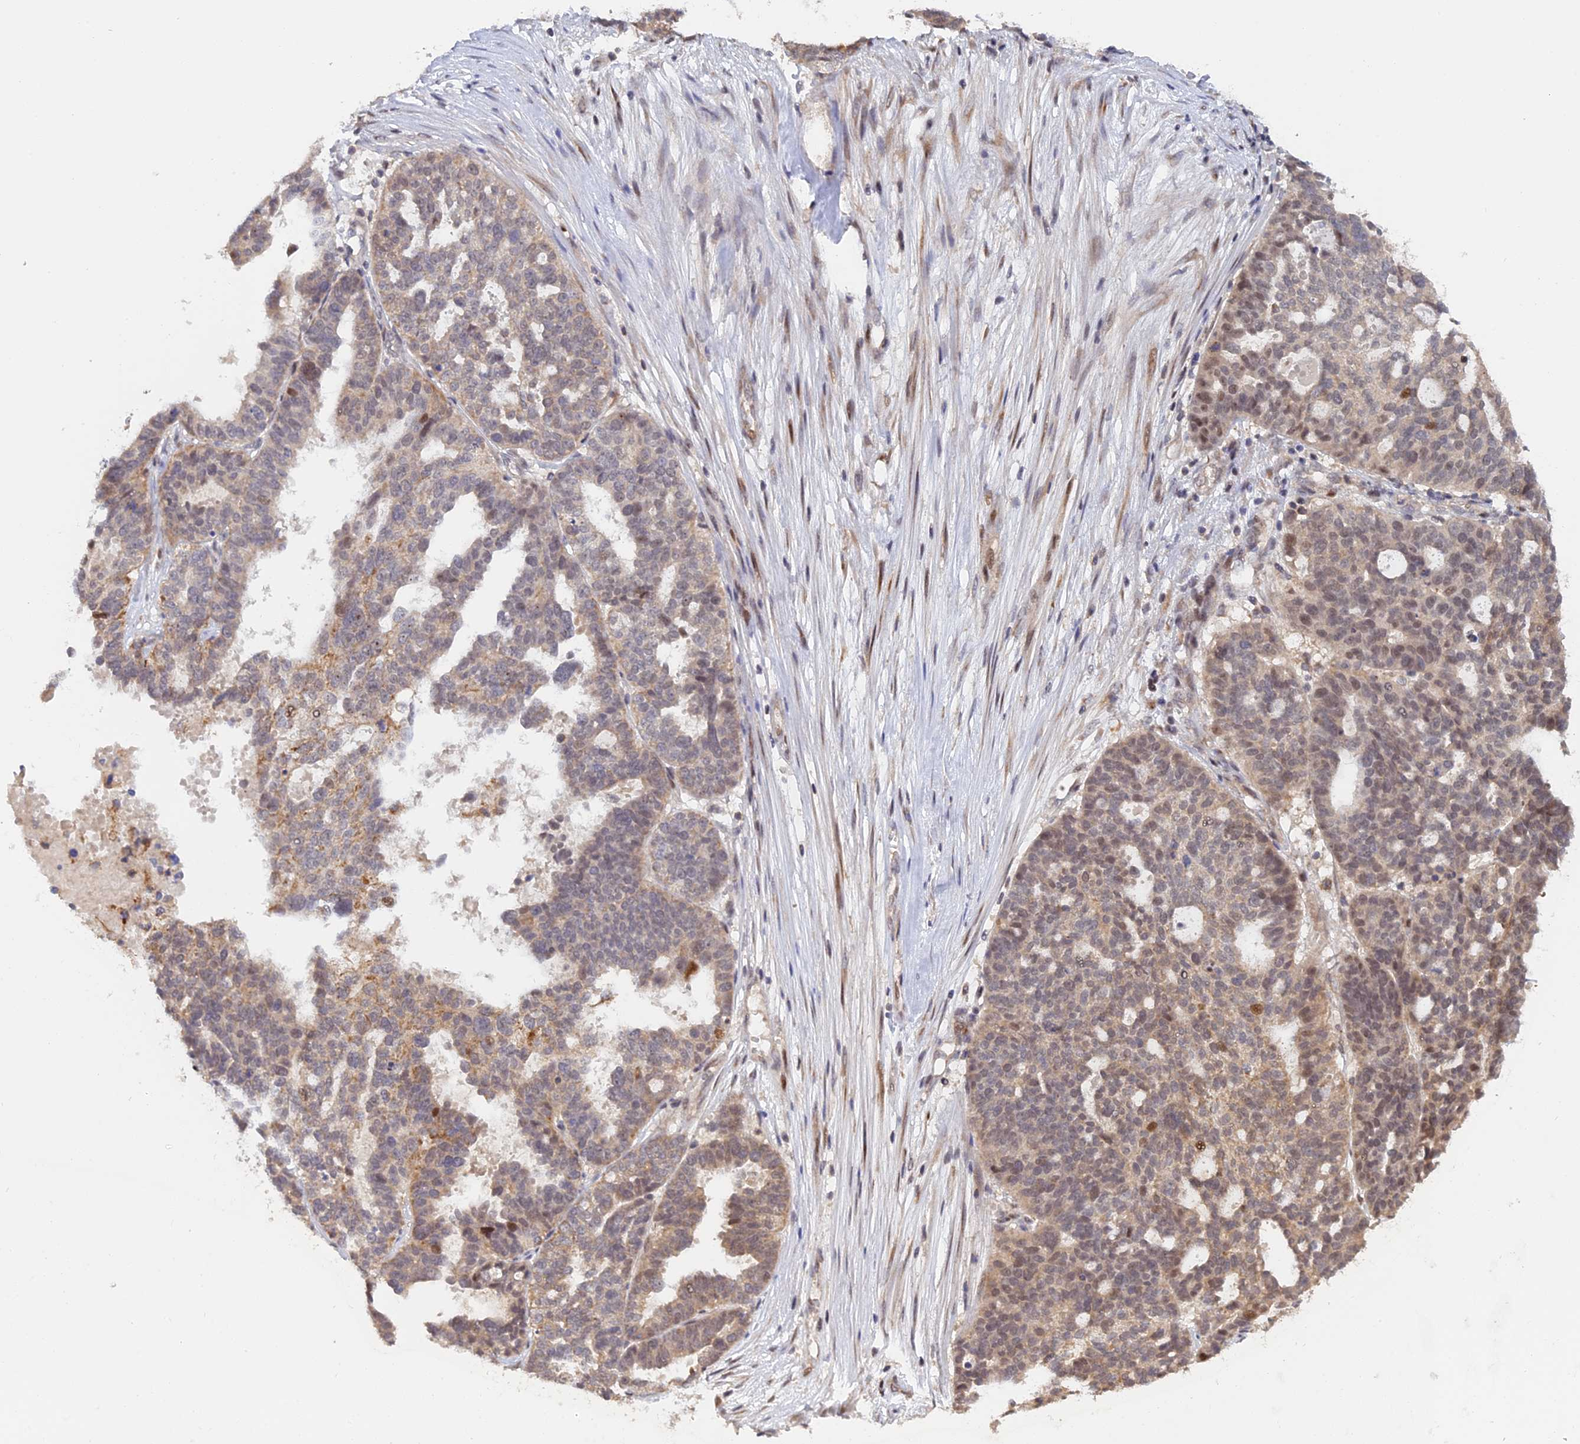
{"staining": {"intensity": "moderate", "quantity": "<25%", "location": "nuclear"}, "tissue": "ovarian cancer", "cell_type": "Tumor cells", "image_type": "cancer", "snomed": [{"axis": "morphology", "description": "Cystadenocarcinoma, serous, NOS"}, {"axis": "topography", "description": "Ovary"}], "caption": "Immunohistochemical staining of human serous cystadenocarcinoma (ovarian) reveals low levels of moderate nuclear staining in about <25% of tumor cells.", "gene": "GSKIP", "patient": {"sex": "female", "age": 59}}